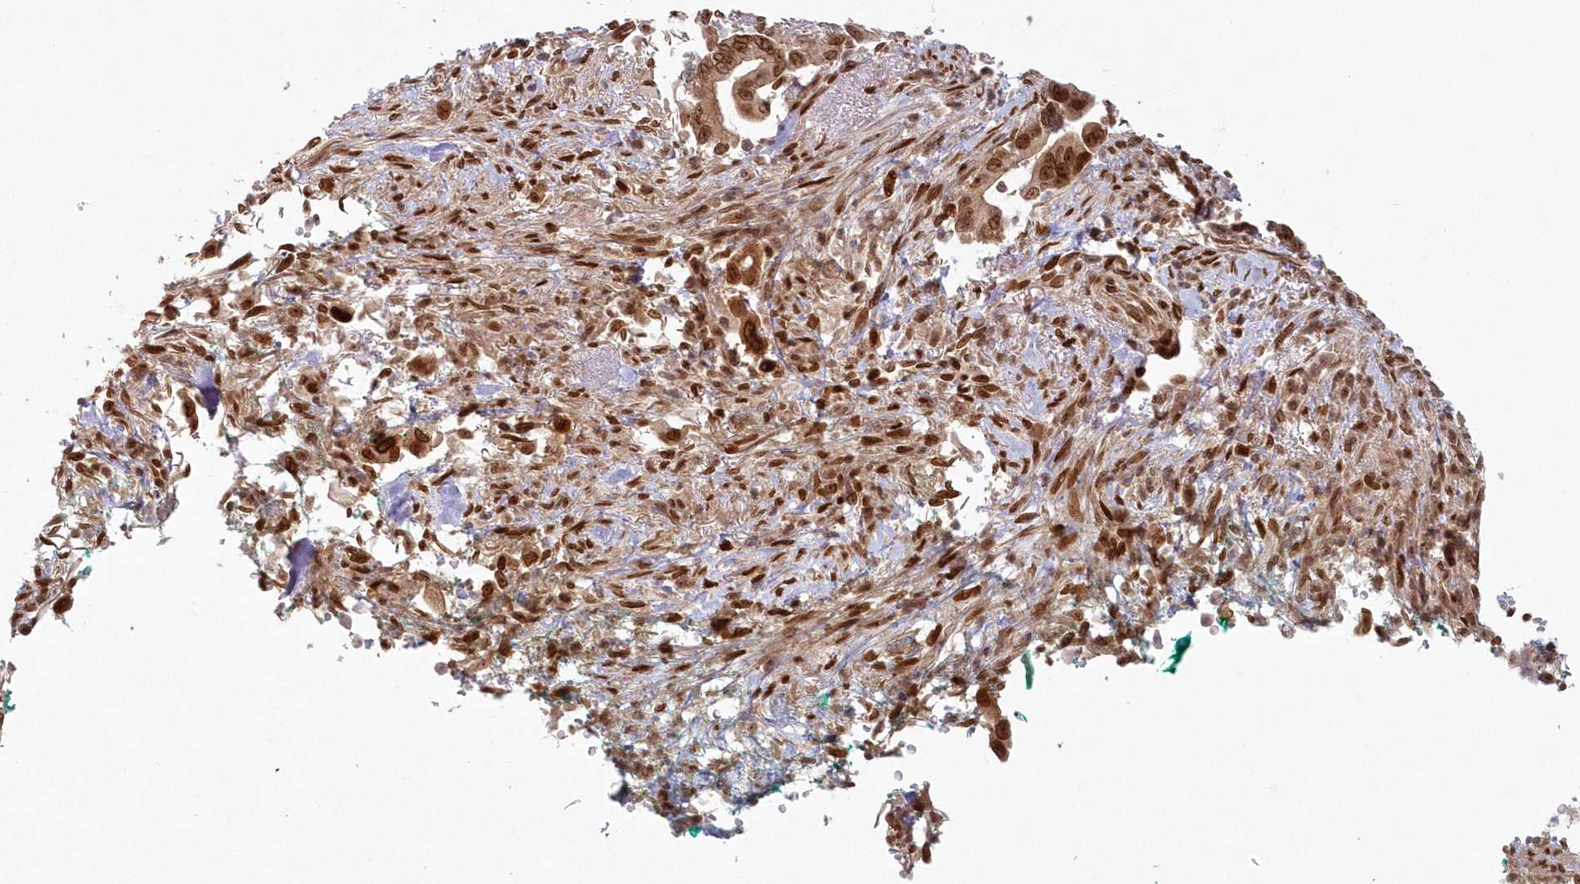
{"staining": {"intensity": "strong", "quantity": ">75%", "location": "cytoplasmic/membranous,nuclear"}, "tissue": "pancreatic cancer", "cell_type": "Tumor cells", "image_type": "cancer", "snomed": [{"axis": "morphology", "description": "Adenocarcinoma, NOS"}, {"axis": "topography", "description": "Pancreas"}], "caption": "Immunohistochemical staining of pancreatic cancer shows high levels of strong cytoplasmic/membranous and nuclear protein positivity in about >75% of tumor cells.", "gene": "TOGARAM2", "patient": {"sex": "male", "age": 78}}